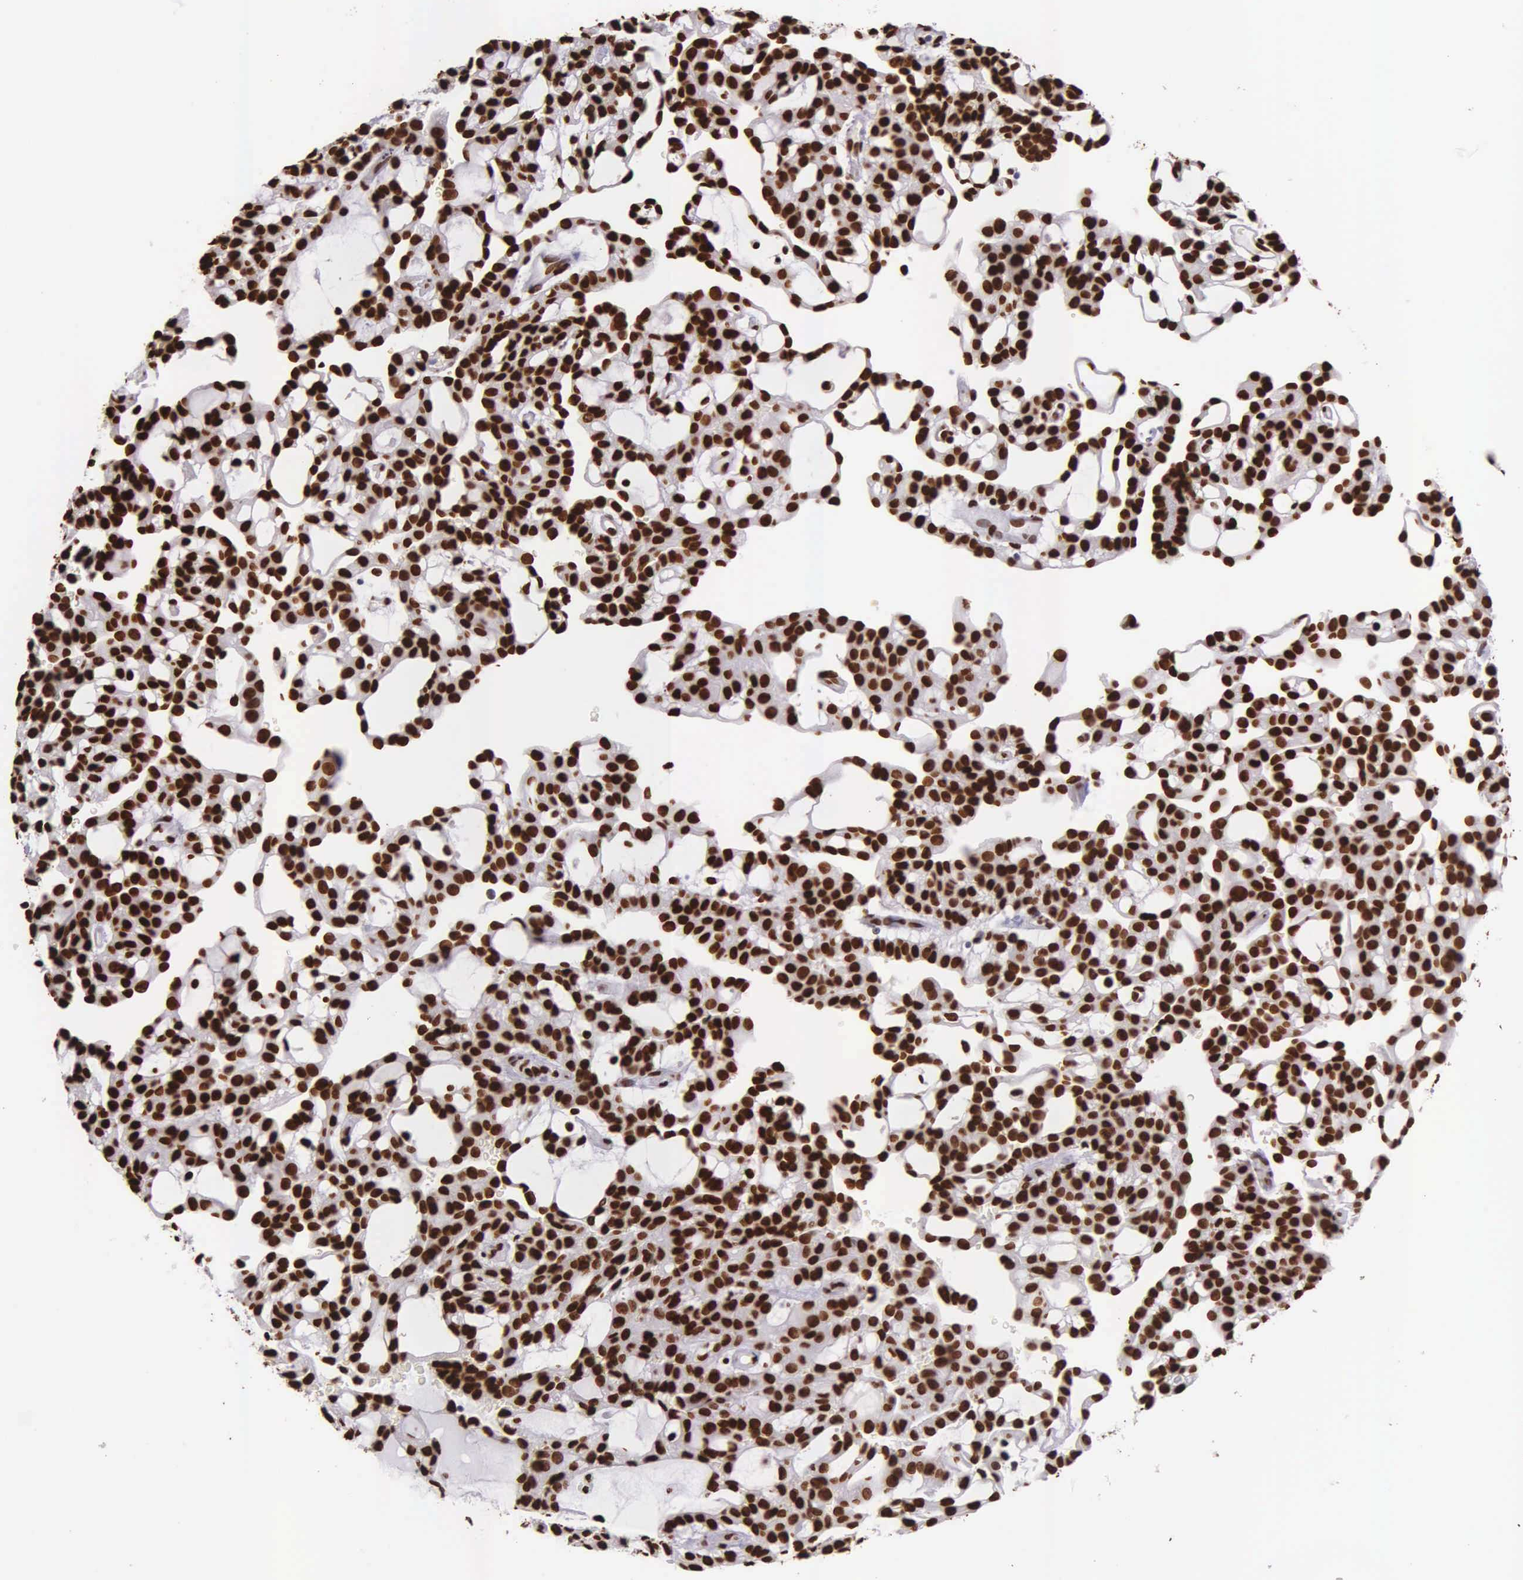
{"staining": {"intensity": "strong", "quantity": ">75%", "location": "nuclear"}, "tissue": "renal cancer", "cell_type": "Tumor cells", "image_type": "cancer", "snomed": [{"axis": "morphology", "description": "Adenocarcinoma, NOS"}, {"axis": "topography", "description": "Kidney"}], "caption": "A high-resolution image shows immunohistochemistry staining of renal cancer, which shows strong nuclear expression in approximately >75% of tumor cells. (brown staining indicates protein expression, while blue staining denotes nuclei).", "gene": "H1-0", "patient": {"sex": "male", "age": 63}}